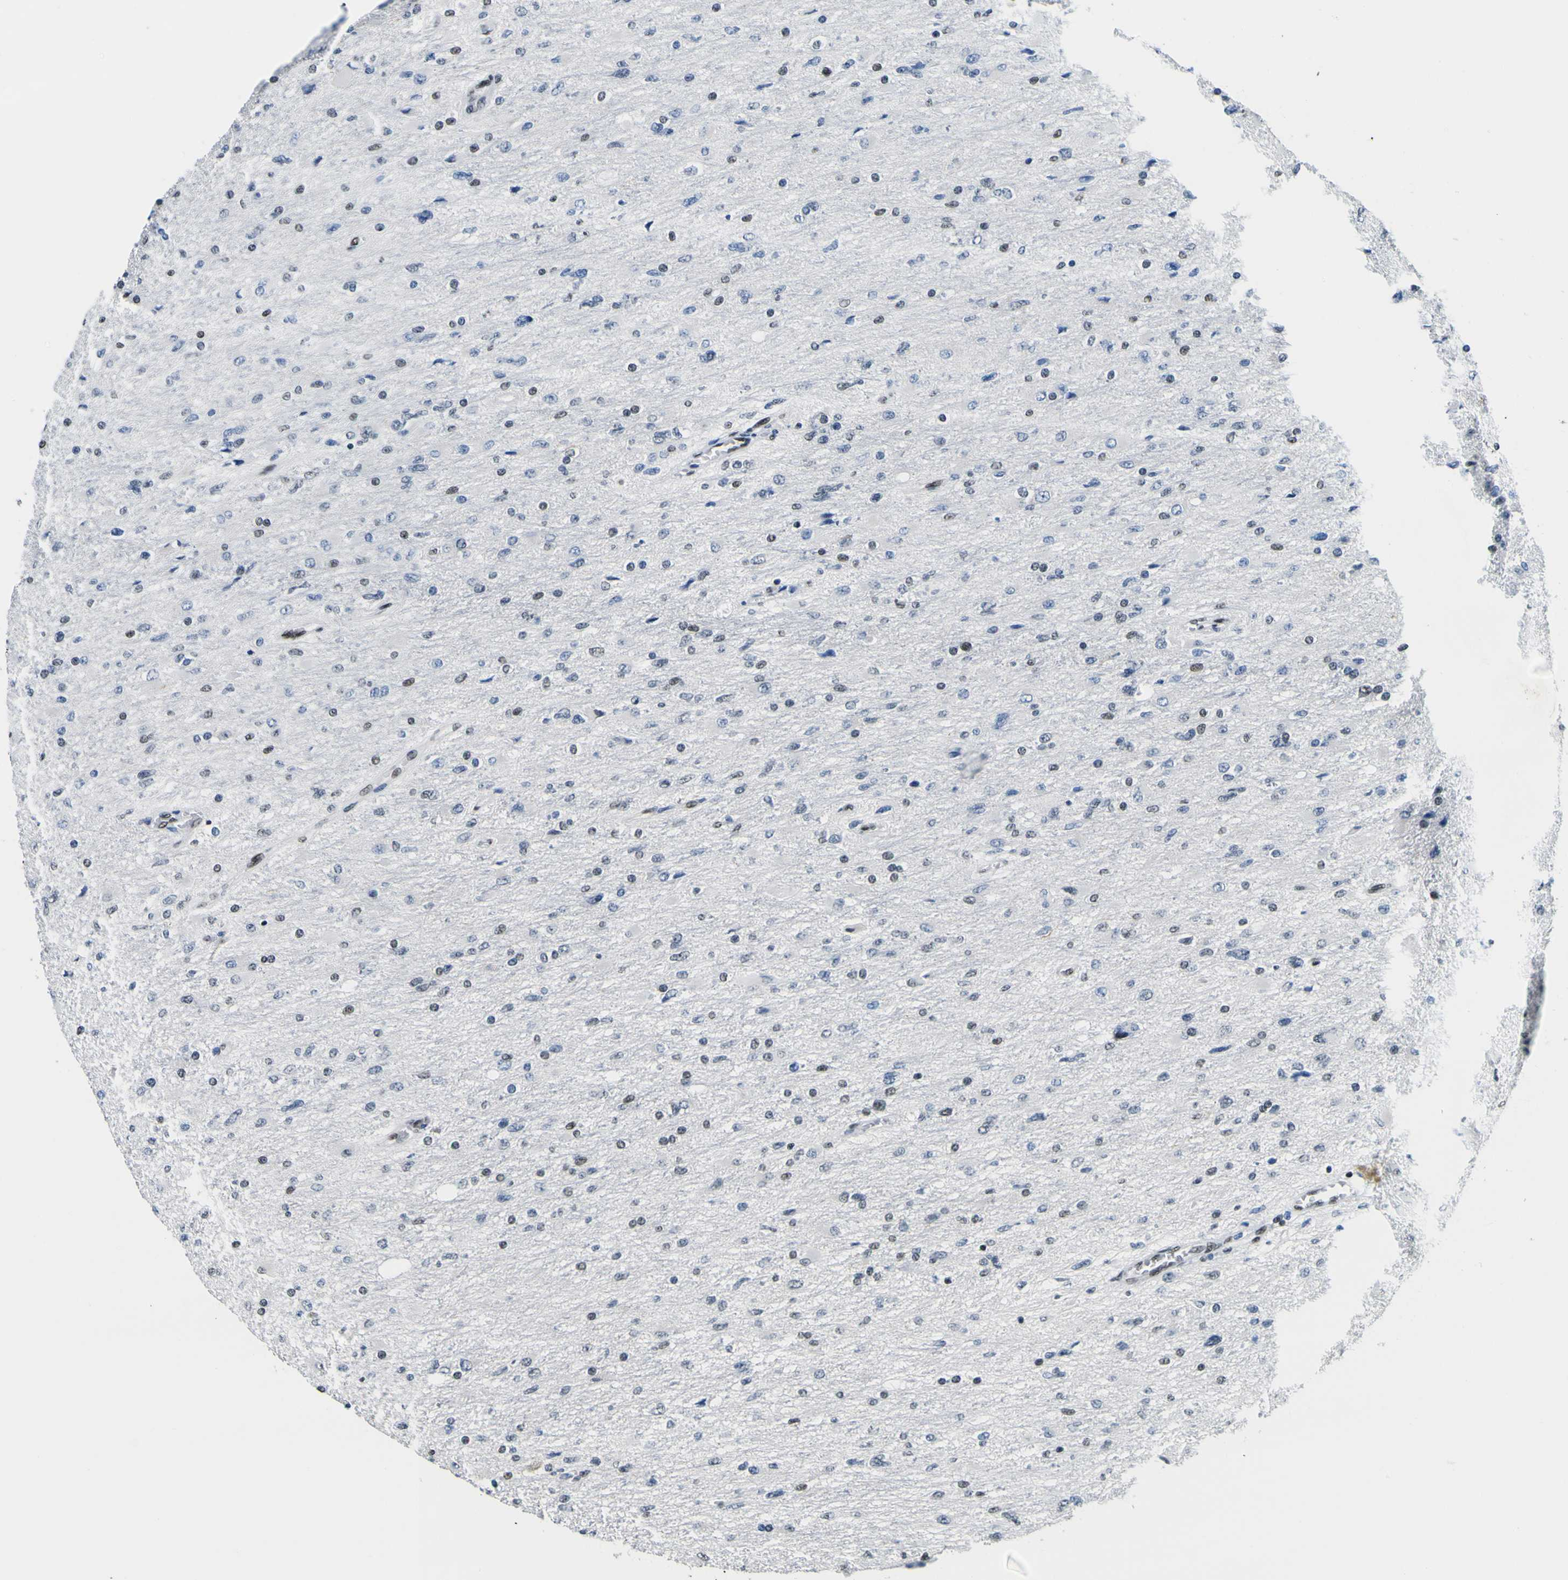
{"staining": {"intensity": "weak", "quantity": "25%-75%", "location": "nuclear"}, "tissue": "glioma", "cell_type": "Tumor cells", "image_type": "cancer", "snomed": [{"axis": "morphology", "description": "Glioma, malignant, High grade"}, {"axis": "topography", "description": "Cerebral cortex"}], "caption": "There is low levels of weak nuclear expression in tumor cells of high-grade glioma (malignant), as demonstrated by immunohistochemical staining (brown color).", "gene": "SP1", "patient": {"sex": "female", "age": 36}}